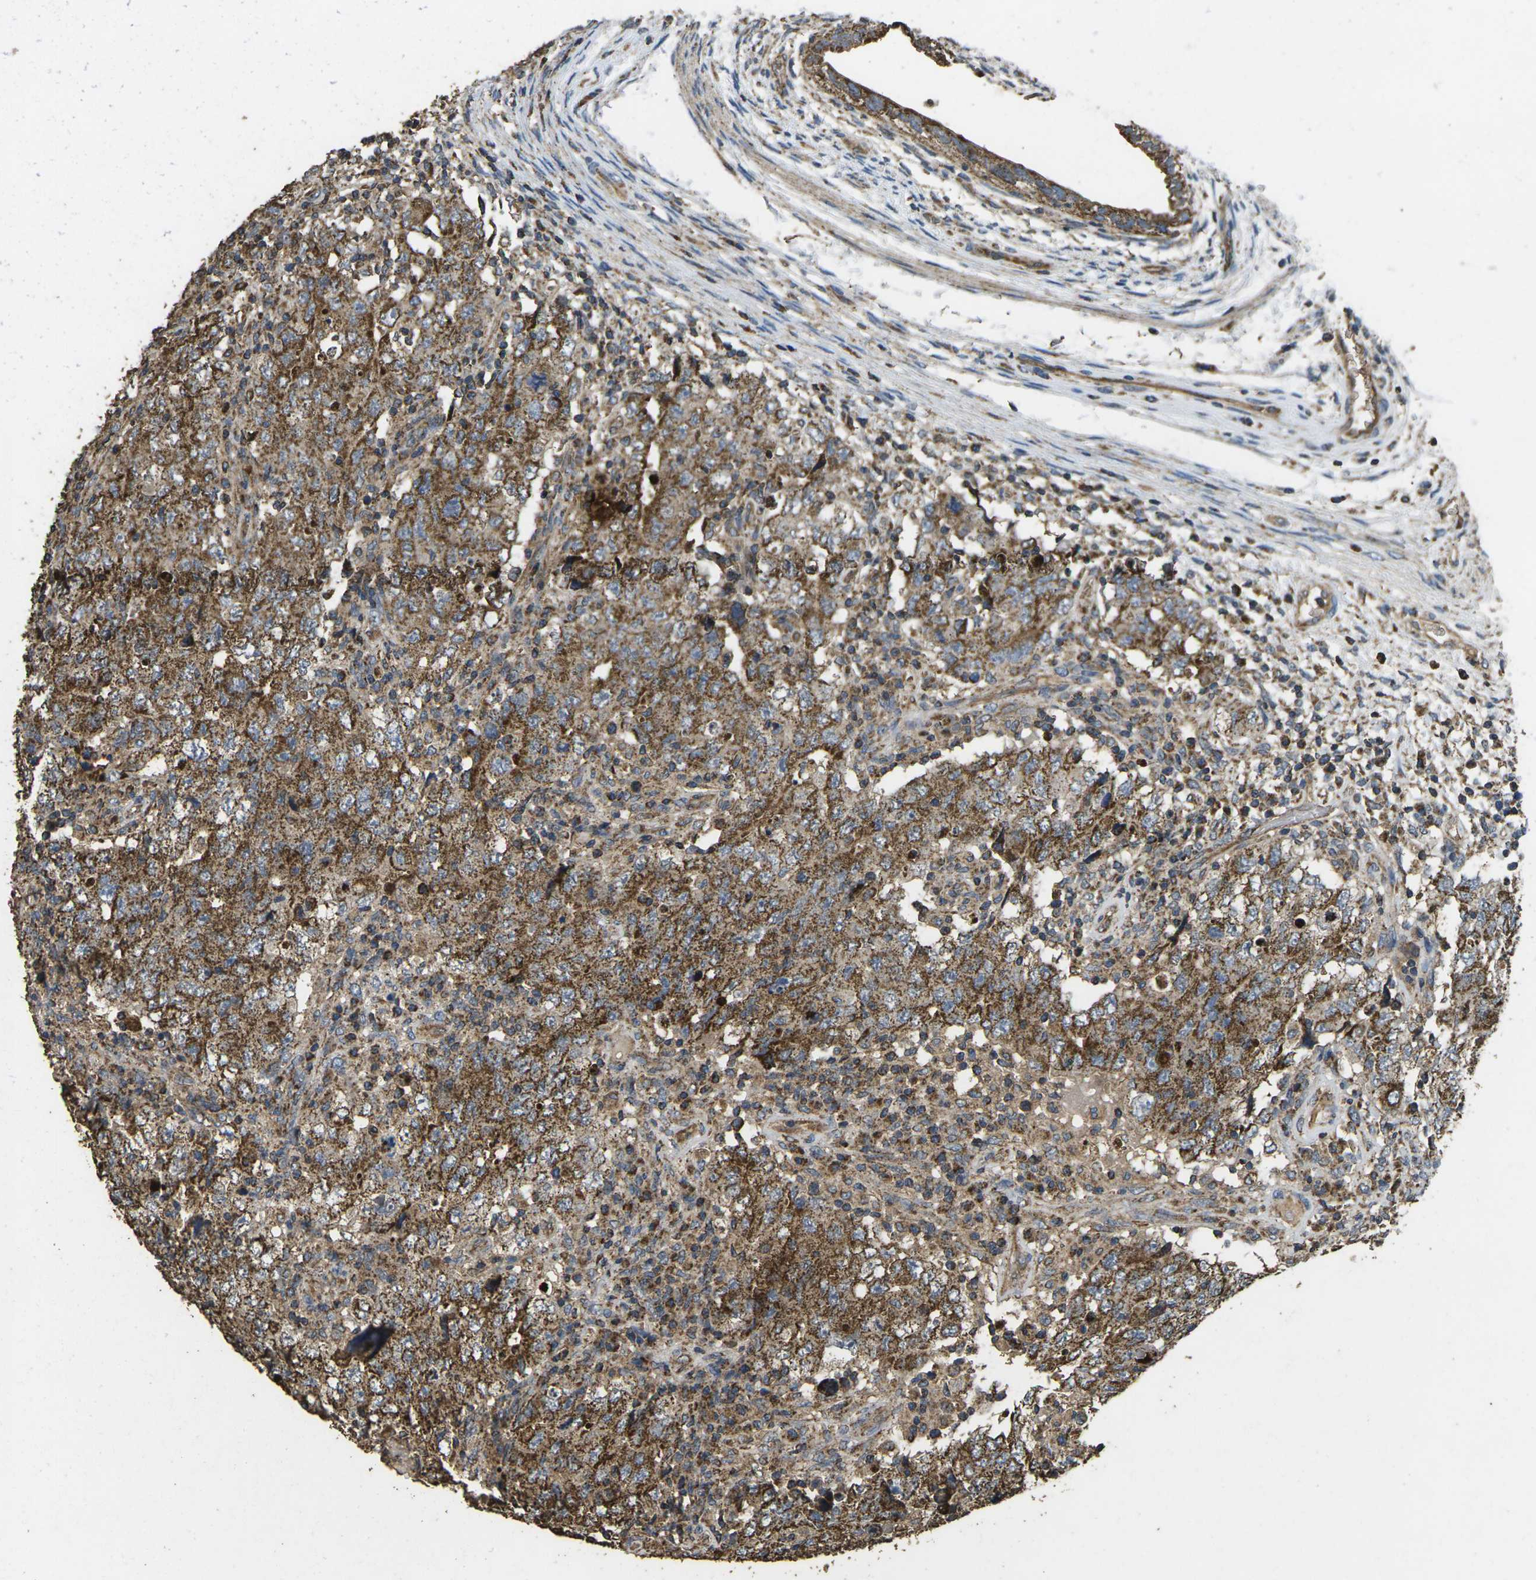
{"staining": {"intensity": "moderate", "quantity": ">75%", "location": "cytoplasmic/membranous"}, "tissue": "testis cancer", "cell_type": "Tumor cells", "image_type": "cancer", "snomed": [{"axis": "morphology", "description": "Carcinoma, Embryonal, NOS"}, {"axis": "topography", "description": "Testis"}], "caption": "Immunohistochemical staining of human embryonal carcinoma (testis) displays moderate cytoplasmic/membranous protein expression in about >75% of tumor cells.", "gene": "MAPK11", "patient": {"sex": "male", "age": 26}}